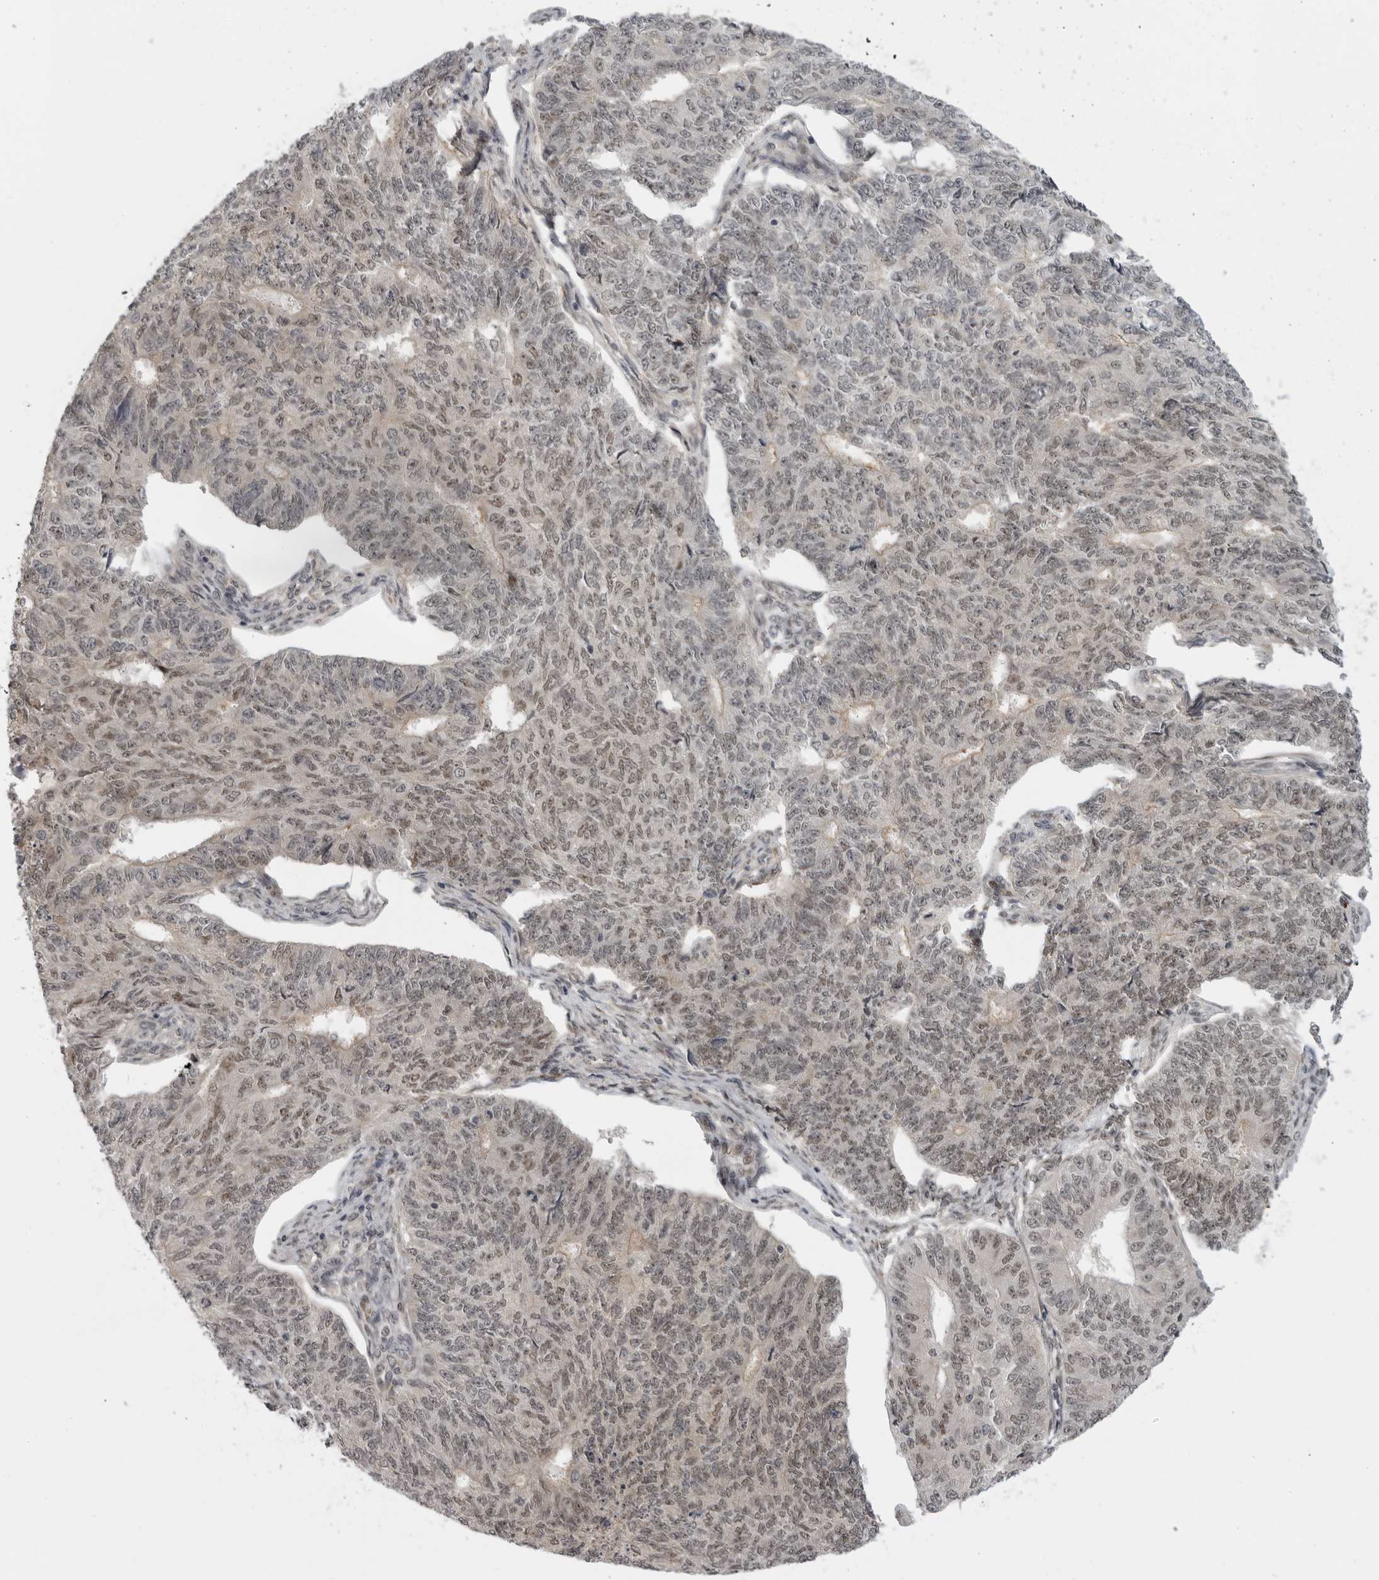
{"staining": {"intensity": "moderate", "quantity": ">75%", "location": "nuclear"}, "tissue": "endometrial cancer", "cell_type": "Tumor cells", "image_type": "cancer", "snomed": [{"axis": "morphology", "description": "Adenocarcinoma, NOS"}, {"axis": "topography", "description": "Endometrium"}], "caption": "There is medium levels of moderate nuclear expression in tumor cells of adenocarcinoma (endometrial), as demonstrated by immunohistochemical staining (brown color).", "gene": "ALPK2", "patient": {"sex": "female", "age": 32}}